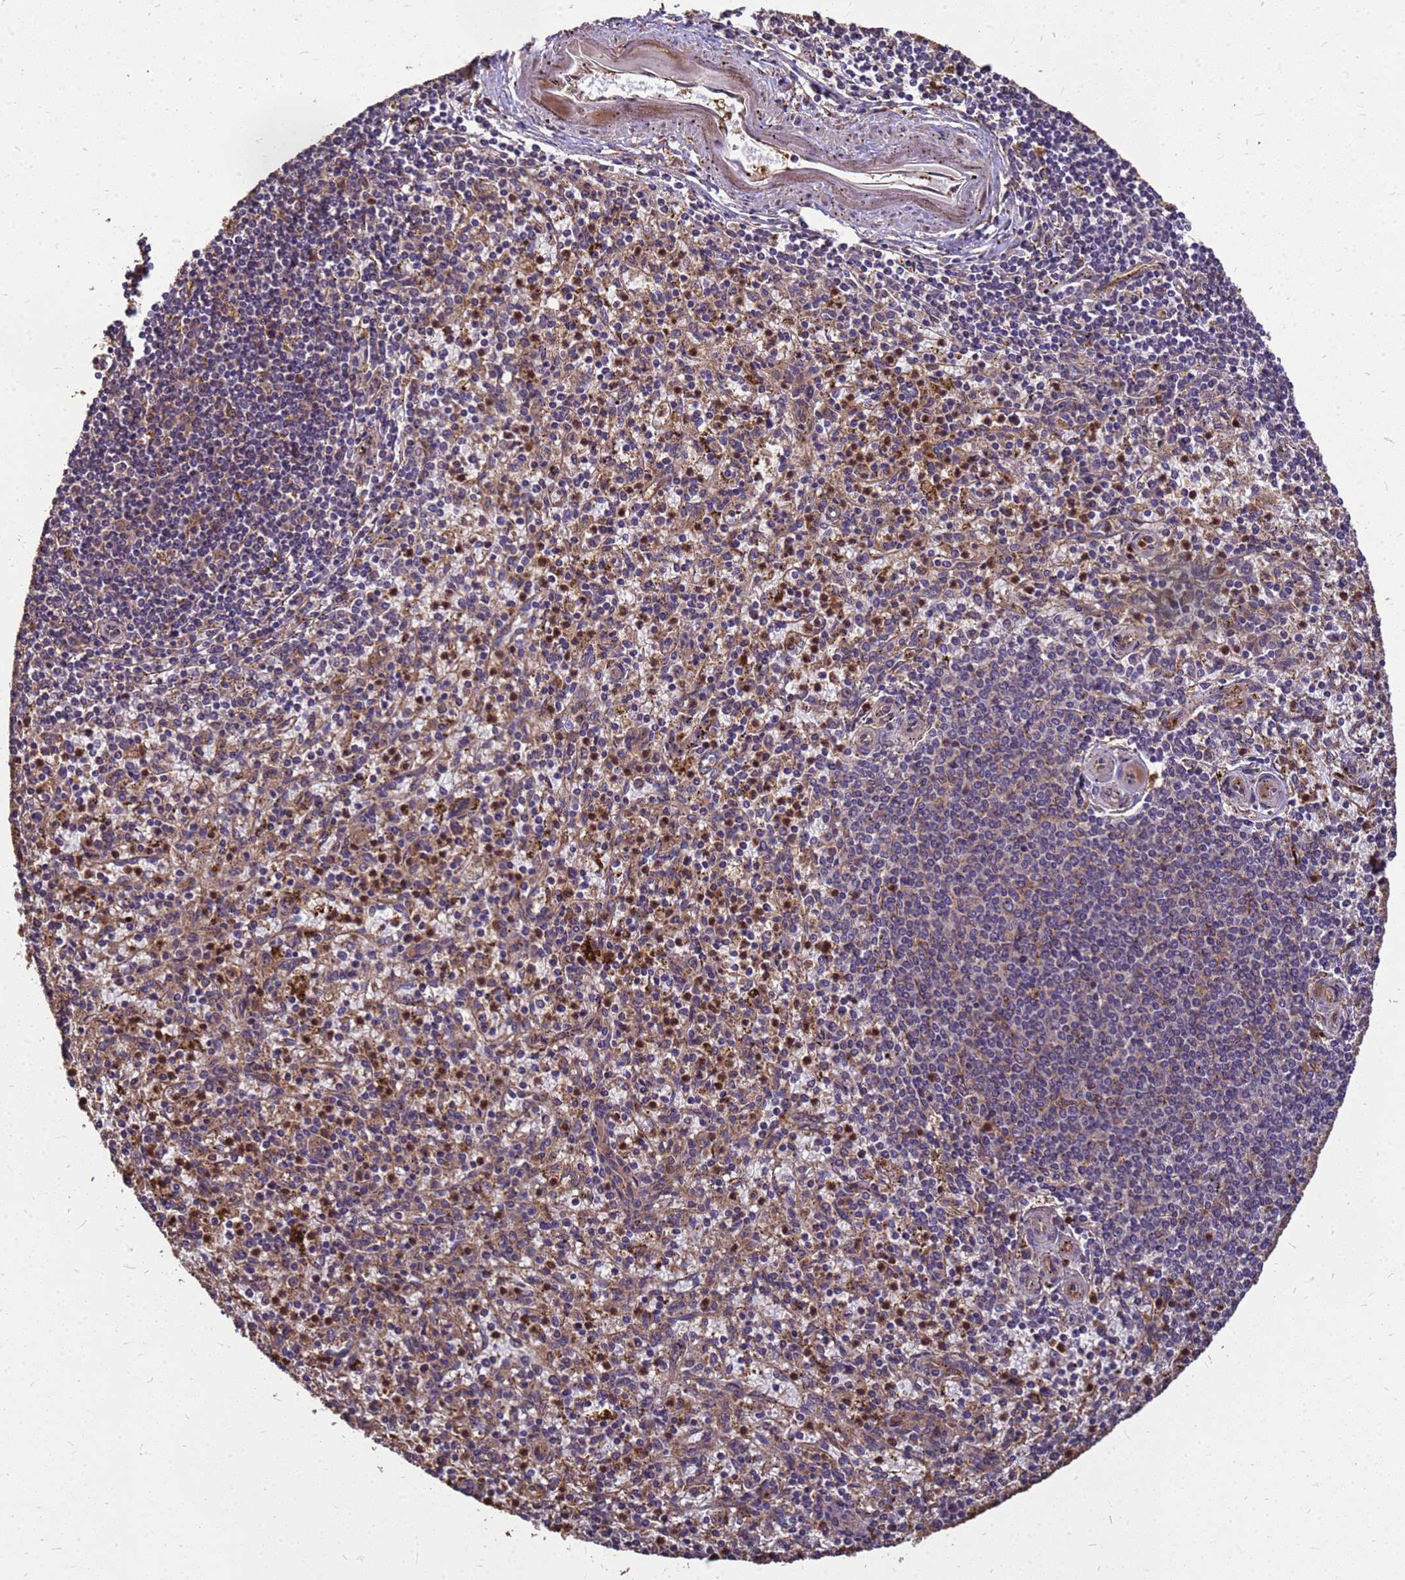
{"staining": {"intensity": "moderate", "quantity": ">75%", "location": "cytoplasmic/membranous"}, "tissue": "spleen", "cell_type": "Cells in red pulp", "image_type": "normal", "snomed": [{"axis": "morphology", "description": "Normal tissue, NOS"}, {"axis": "topography", "description": "Spleen"}], "caption": "This image shows immunohistochemistry staining of benign human spleen, with medium moderate cytoplasmic/membranous expression in approximately >75% of cells in red pulp.", "gene": "ZNF618", "patient": {"sex": "male", "age": 72}}